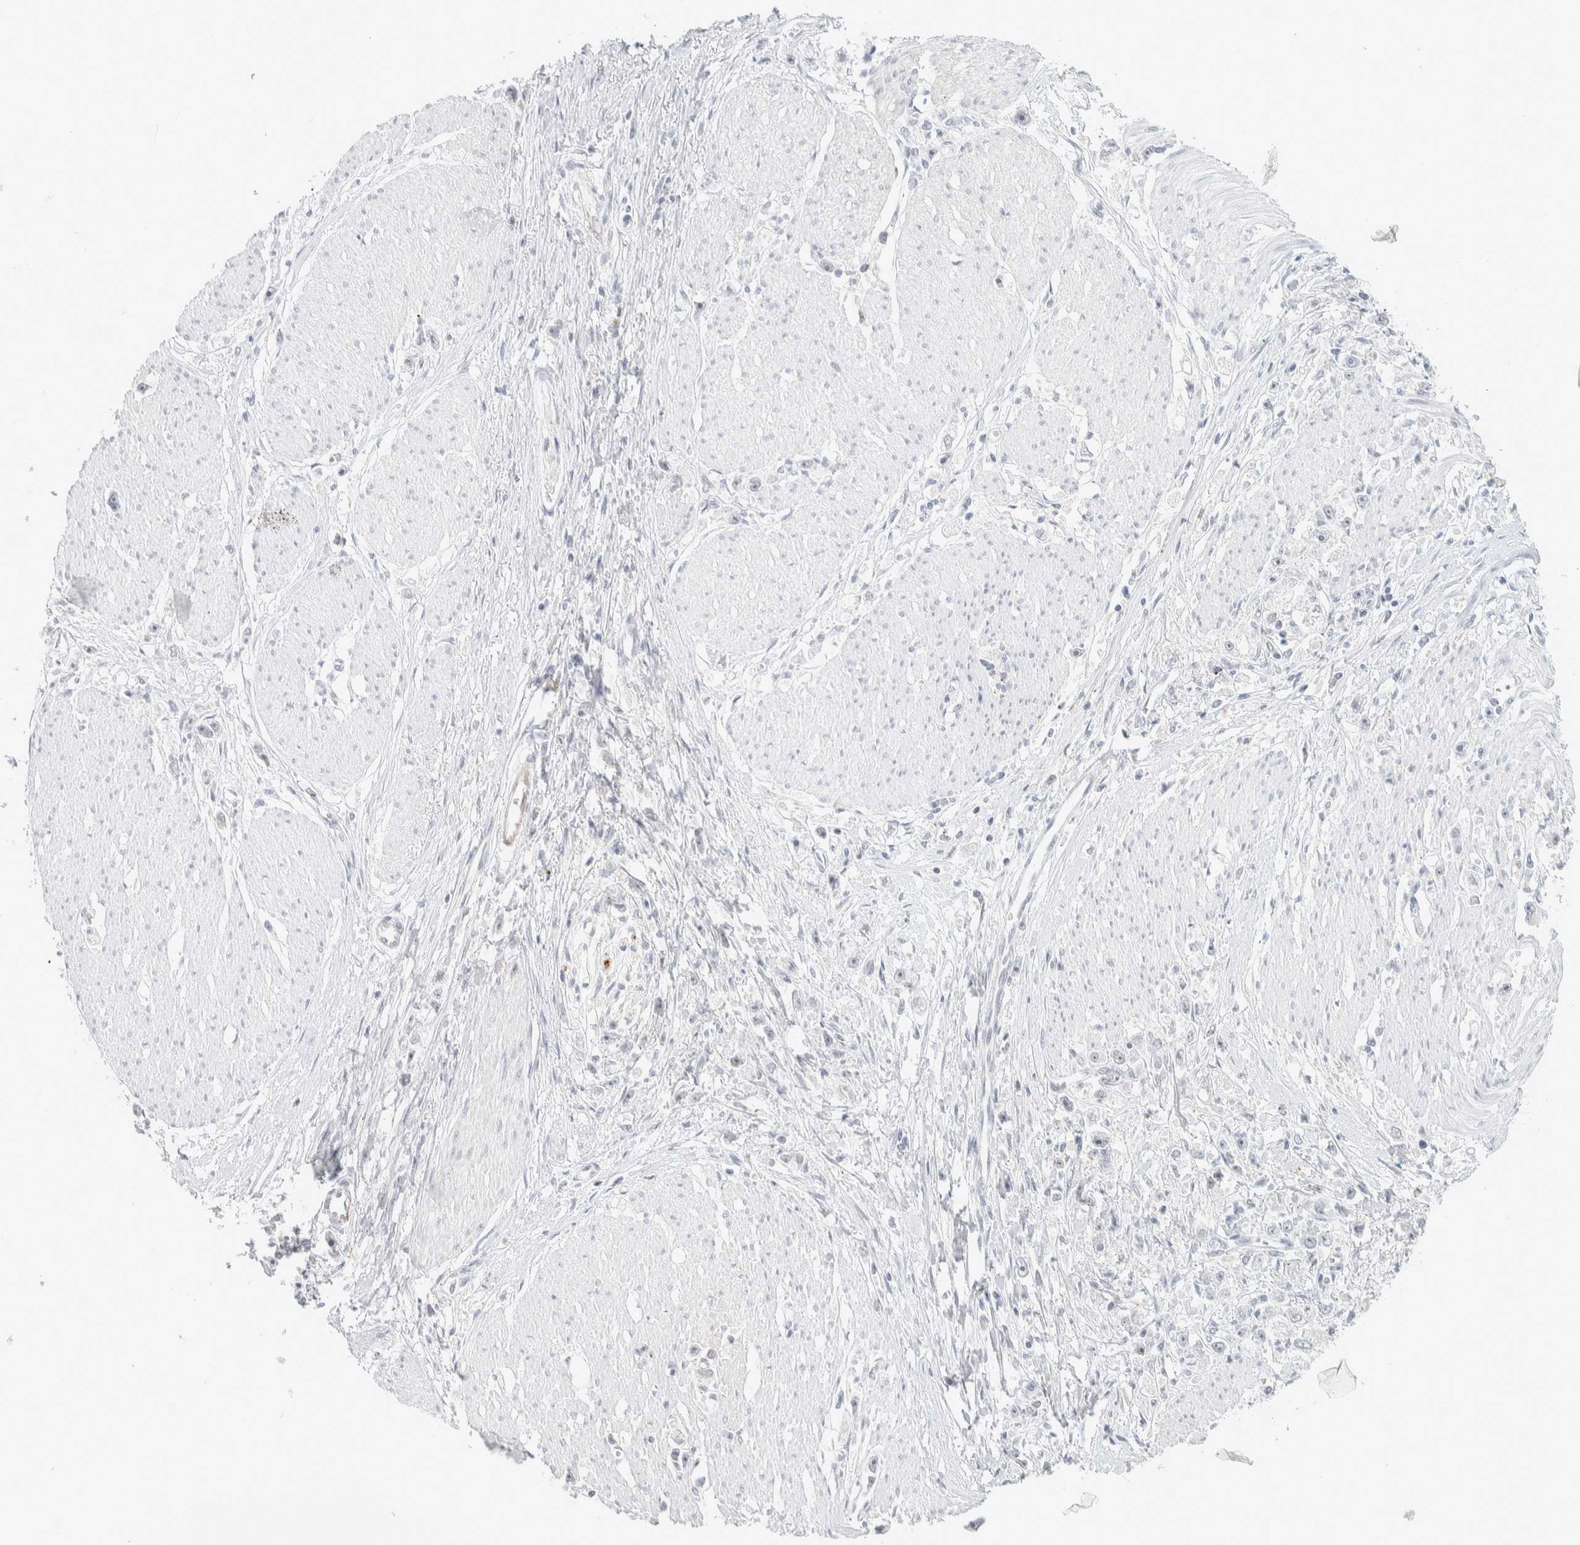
{"staining": {"intensity": "negative", "quantity": "none", "location": "none"}, "tissue": "stomach cancer", "cell_type": "Tumor cells", "image_type": "cancer", "snomed": [{"axis": "morphology", "description": "Adenocarcinoma, NOS"}, {"axis": "topography", "description": "Stomach"}], "caption": "Tumor cells are negative for brown protein staining in adenocarcinoma (stomach). (DAB immunohistochemistry (IHC) with hematoxylin counter stain).", "gene": "CDH17", "patient": {"sex": "female", "age": 59}}